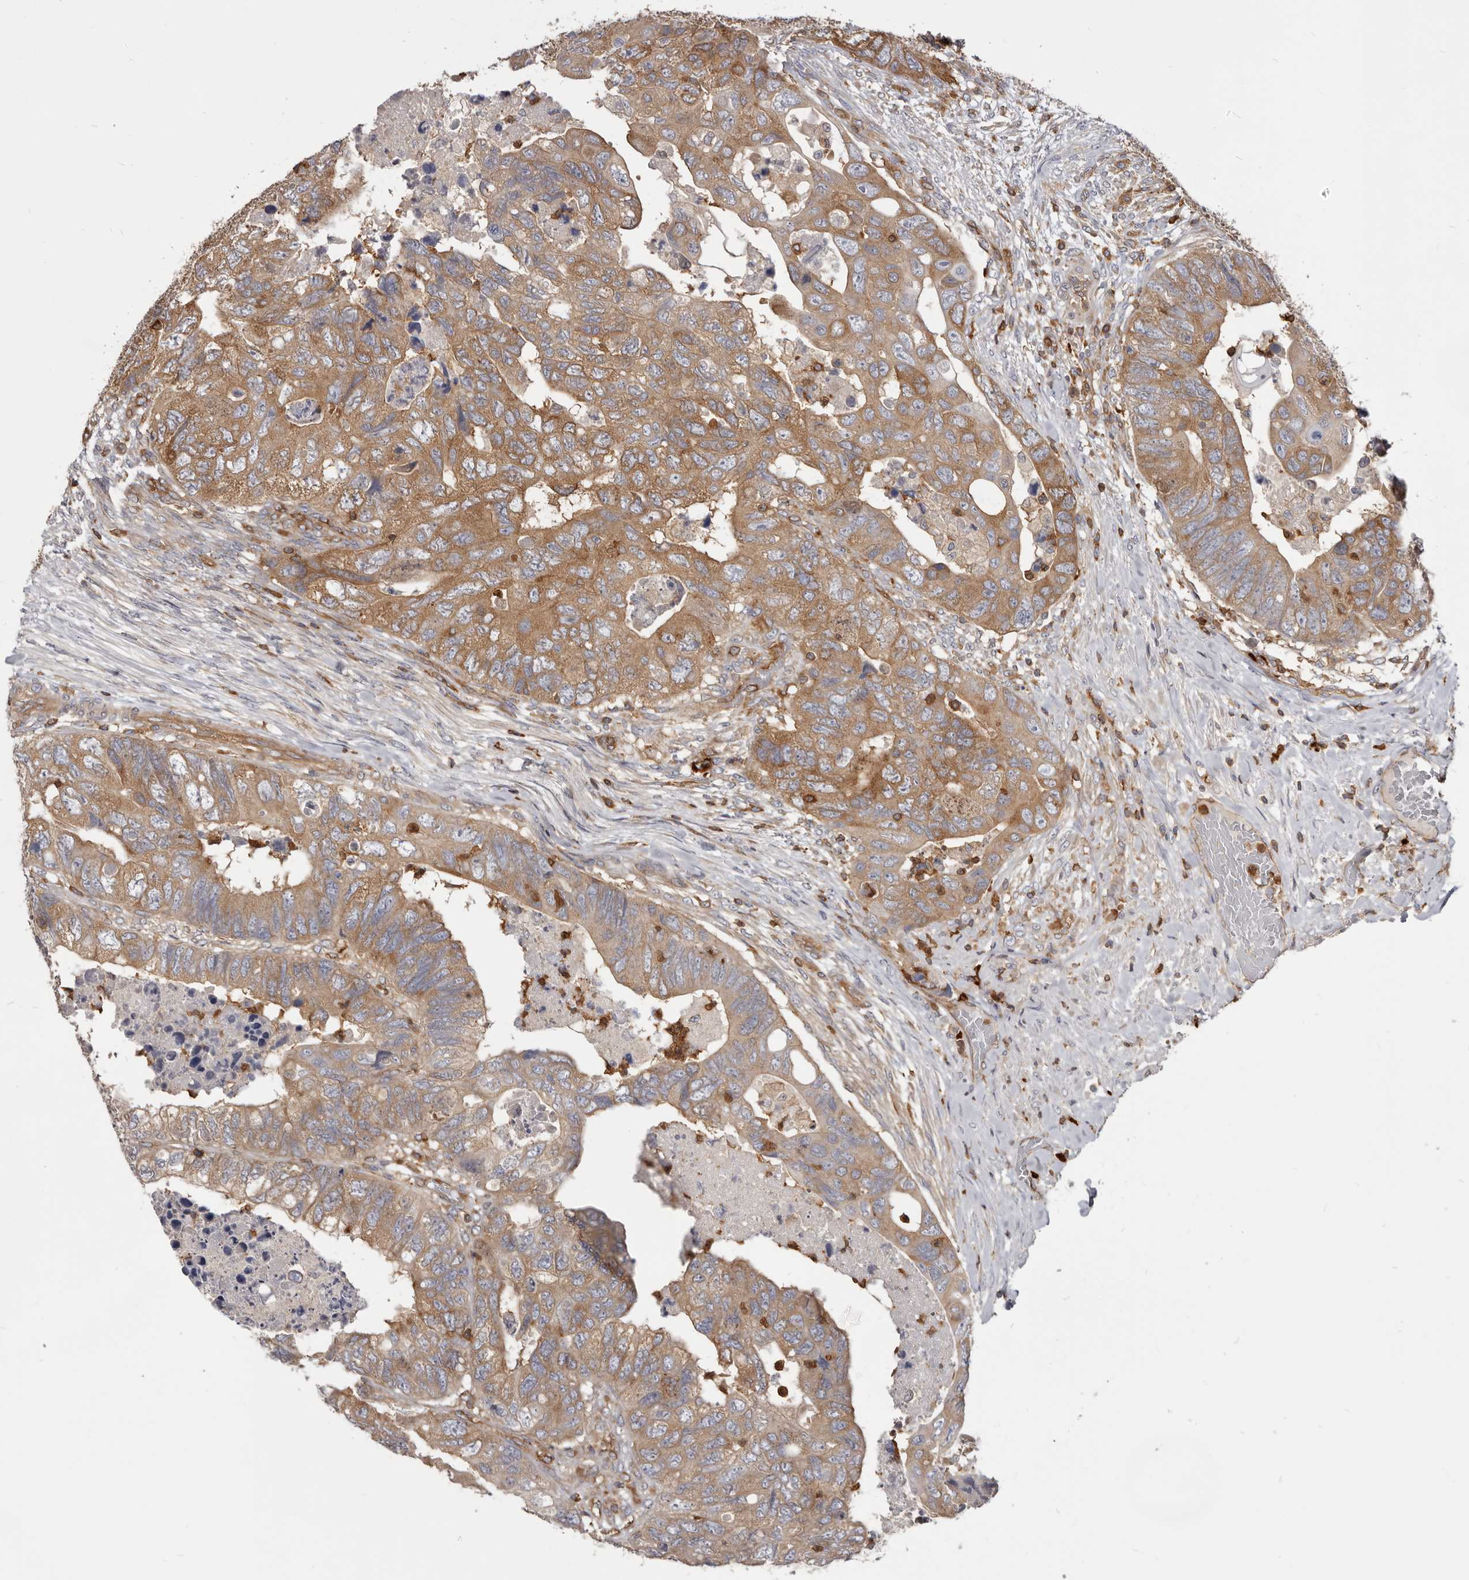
{"staining": {"intensity": "moderate", "quantity": ">75%", "location": "cytoplasmic/membranous"}, "tissue": "colorectal cancer", "cell_type": "Tumor cells", "image_type": "cancer", "snomed": [{"axis": "morphology", "description": "Adenocarcinoma, NOS"}, {"axis": "topography", "description": "Rectum"}], "caption": "A photomicrograph of human adenocarcinoma (colorectal) stained for a protein displays moderate cytoplasmic/membranous brown staining in tumor cells.", "gene": "CBL", "patient": {"sex": "male", "age": 63}}